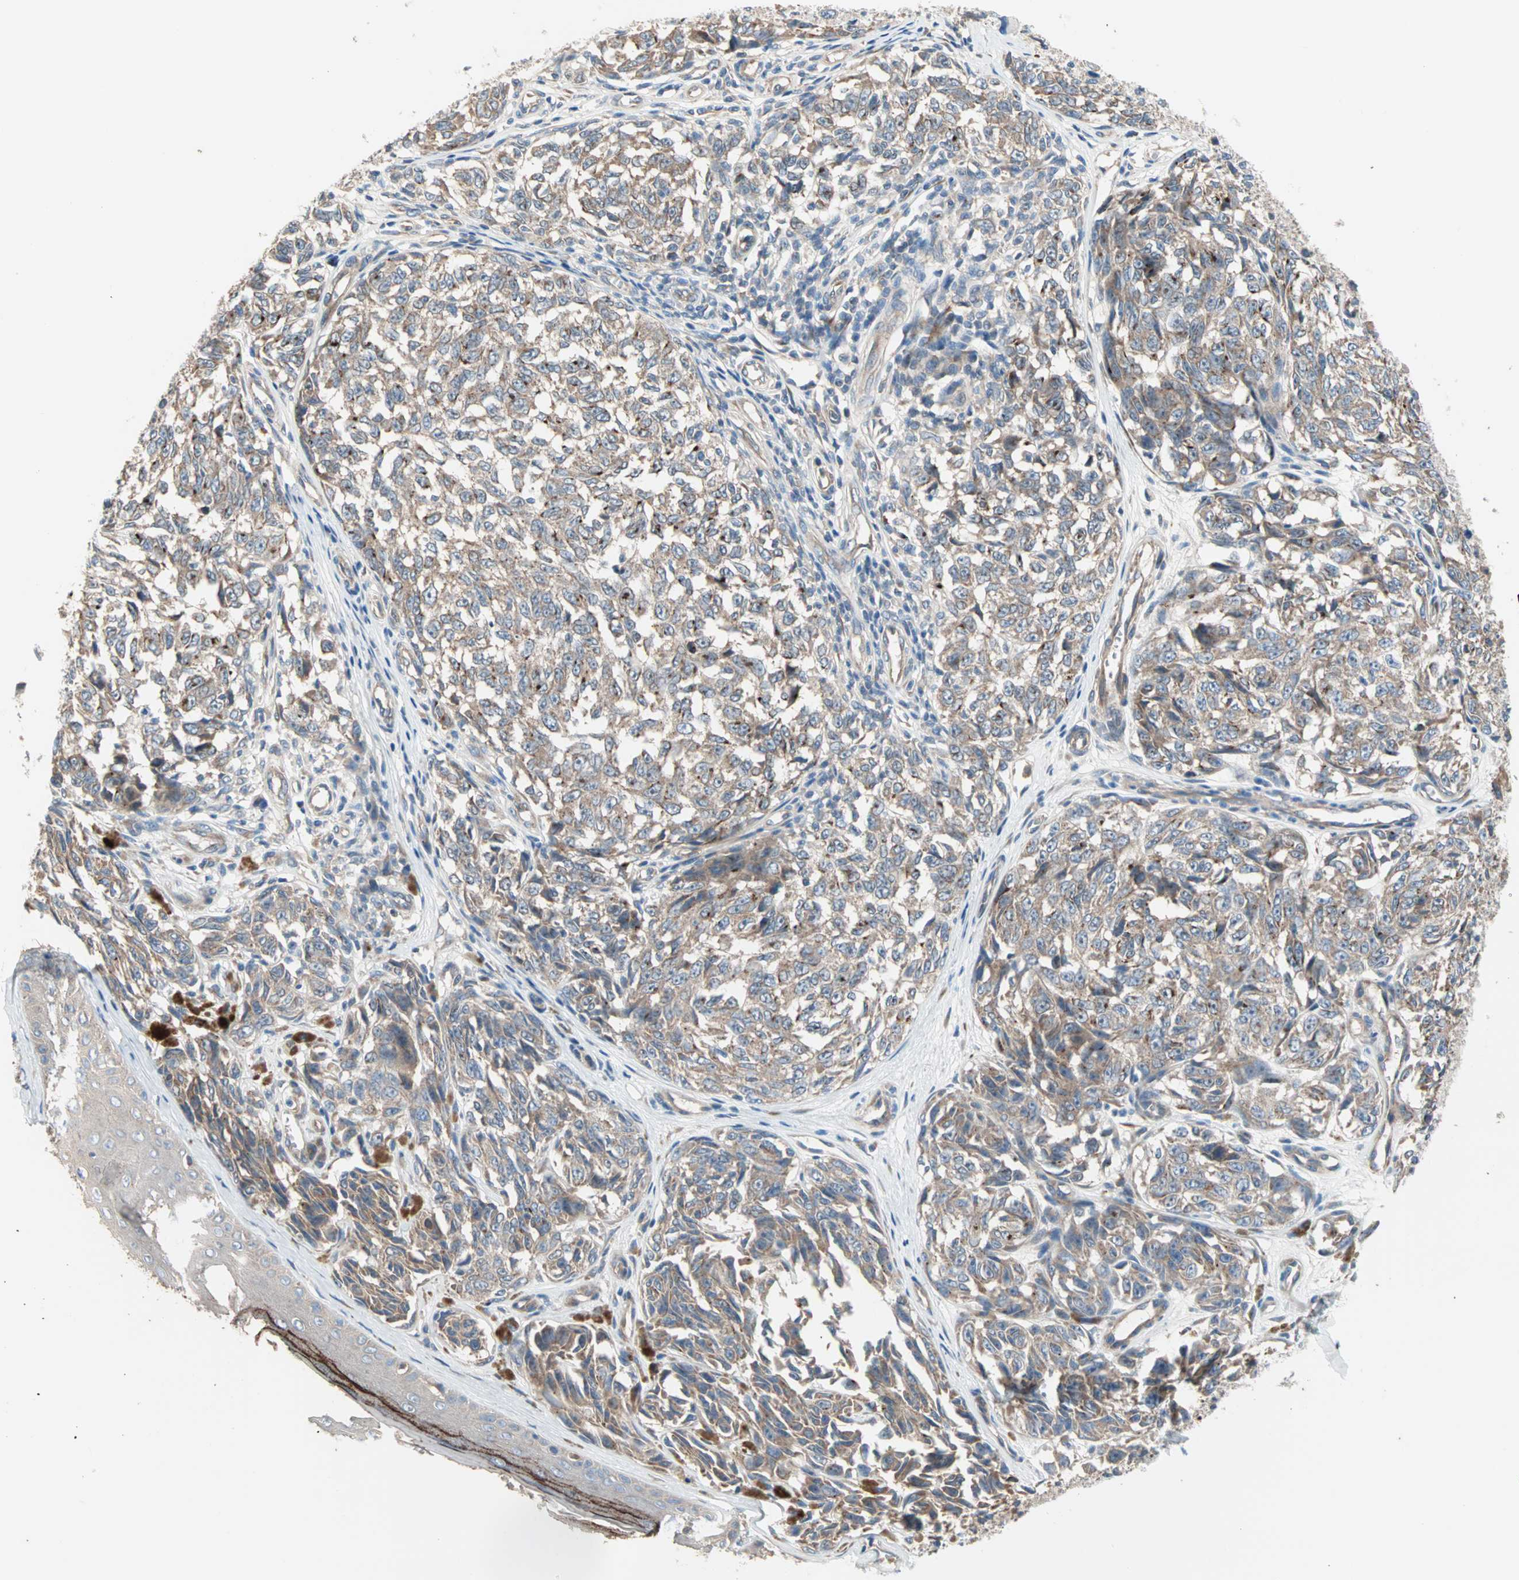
{"staining": {"intensity": "moderate", "quantity": ">75%", "location": "cytoplasmic/membranous"}, "tissue": "melanoma", "cell_type": "Tumor cells", "image_type": "cancer", "snomed": [{"axis": "morphology", "description": "Malignant melanoma, NOS"}, {"axis": "topography", "description": "Skin"}], "caption": "Human melanoma stained with a protein marker displays moderate staining in tumor cells.", "gene": "PDE8A", "patient": {"sex": "female", "age": 64}}